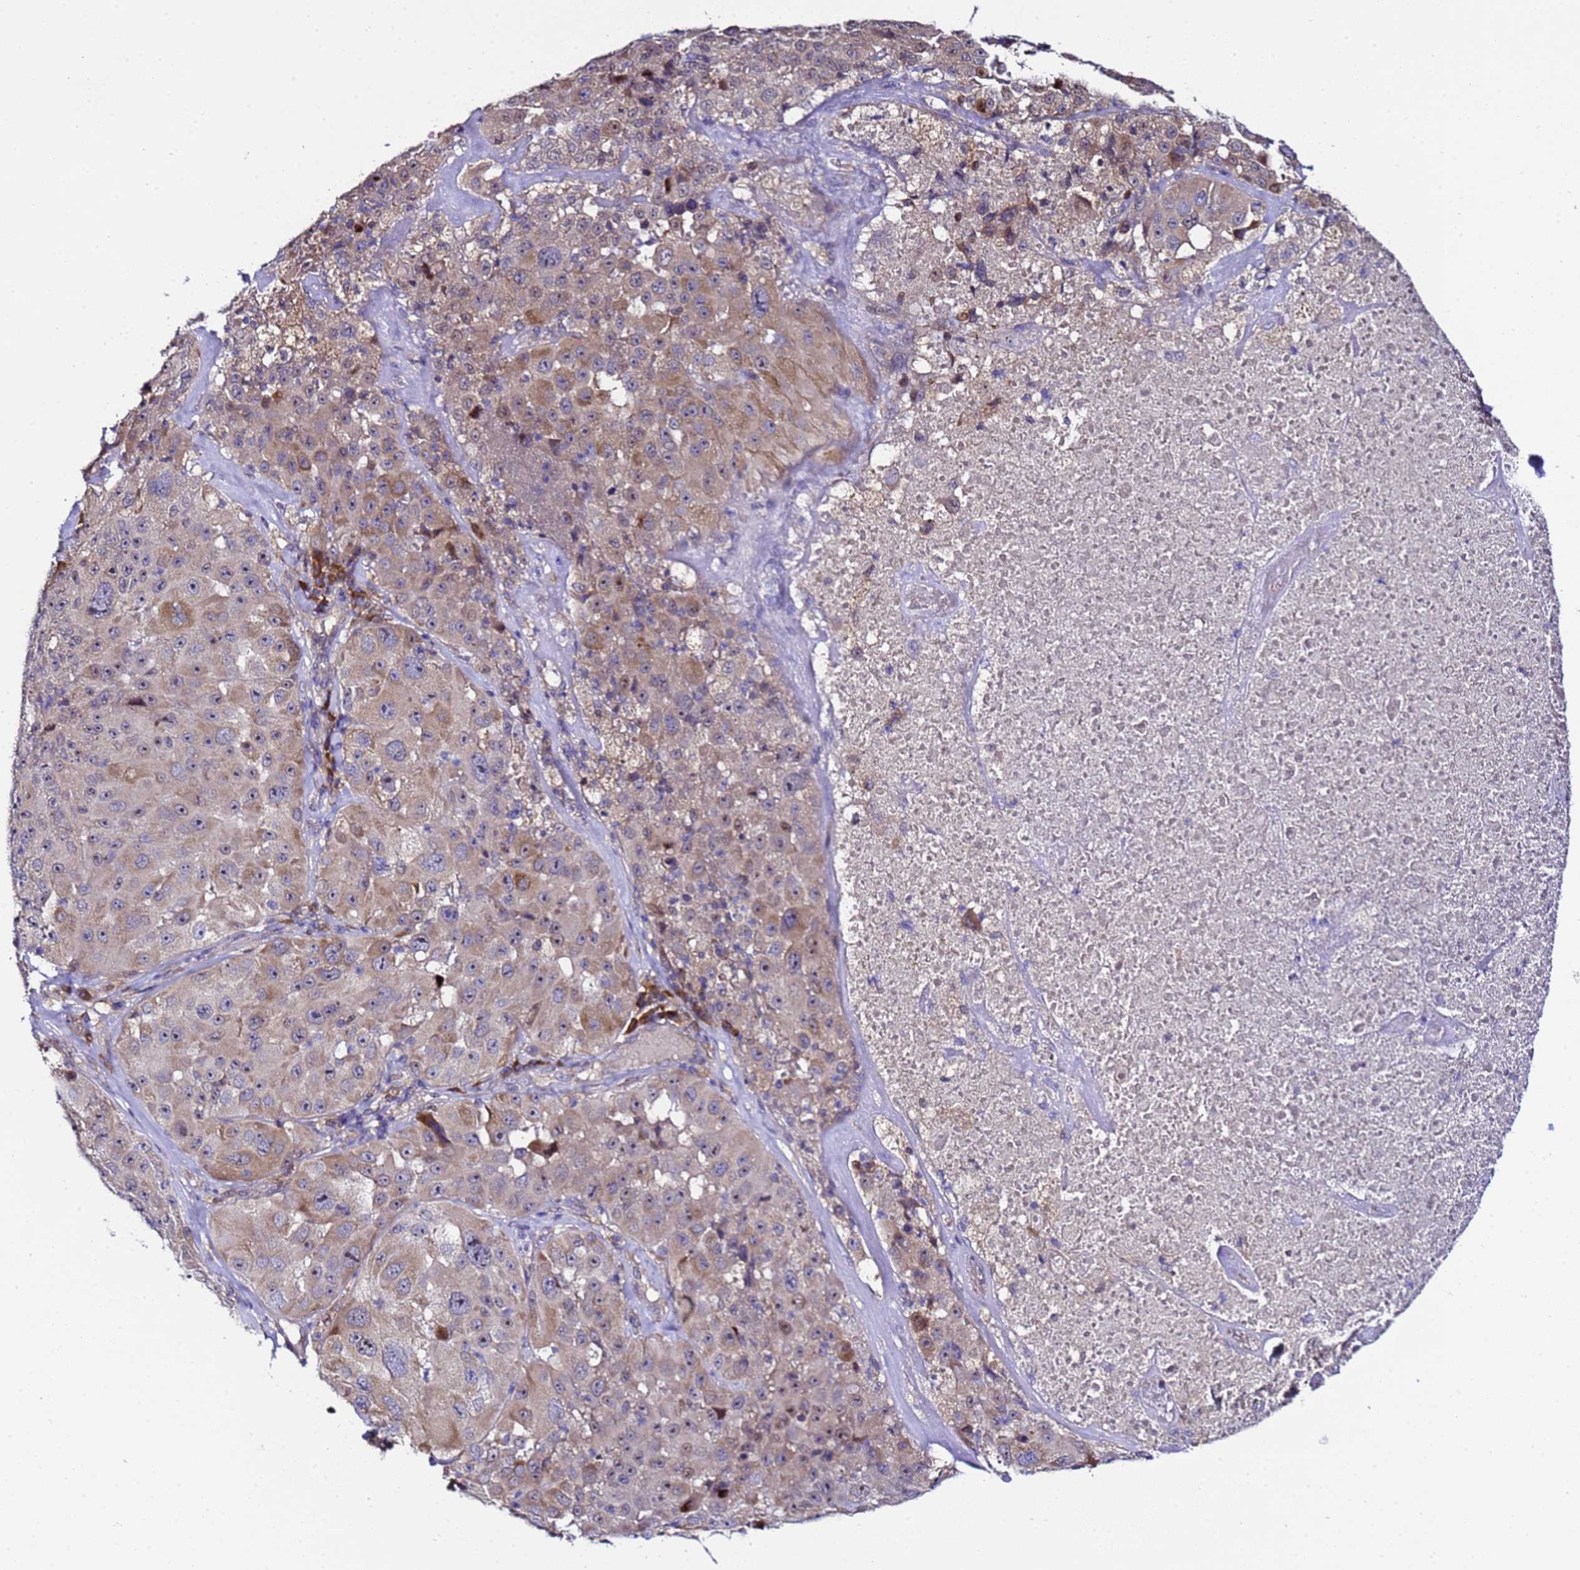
{"staining": {"intensity": "weak", "quantity": "25%-75%", "location": "cytoplasmic/membranous"}, "tissue": "melanoma", "cell_type": "Tumor cells", "image_type": "cancer", "snomed": [{"axis": "morphology", "description": "Malignant melanoma, Metastatic site"}, {"axis": "topography", "description": "Lymph node"}], "caption": "Melanoma was stained to show a protein in brown. There is low levels of weak cytoplasmic/membranous staining in about 25%-75% of tumor cells.", "gene": "ALG3", "patient": {"sex": "male", "age": 62}}